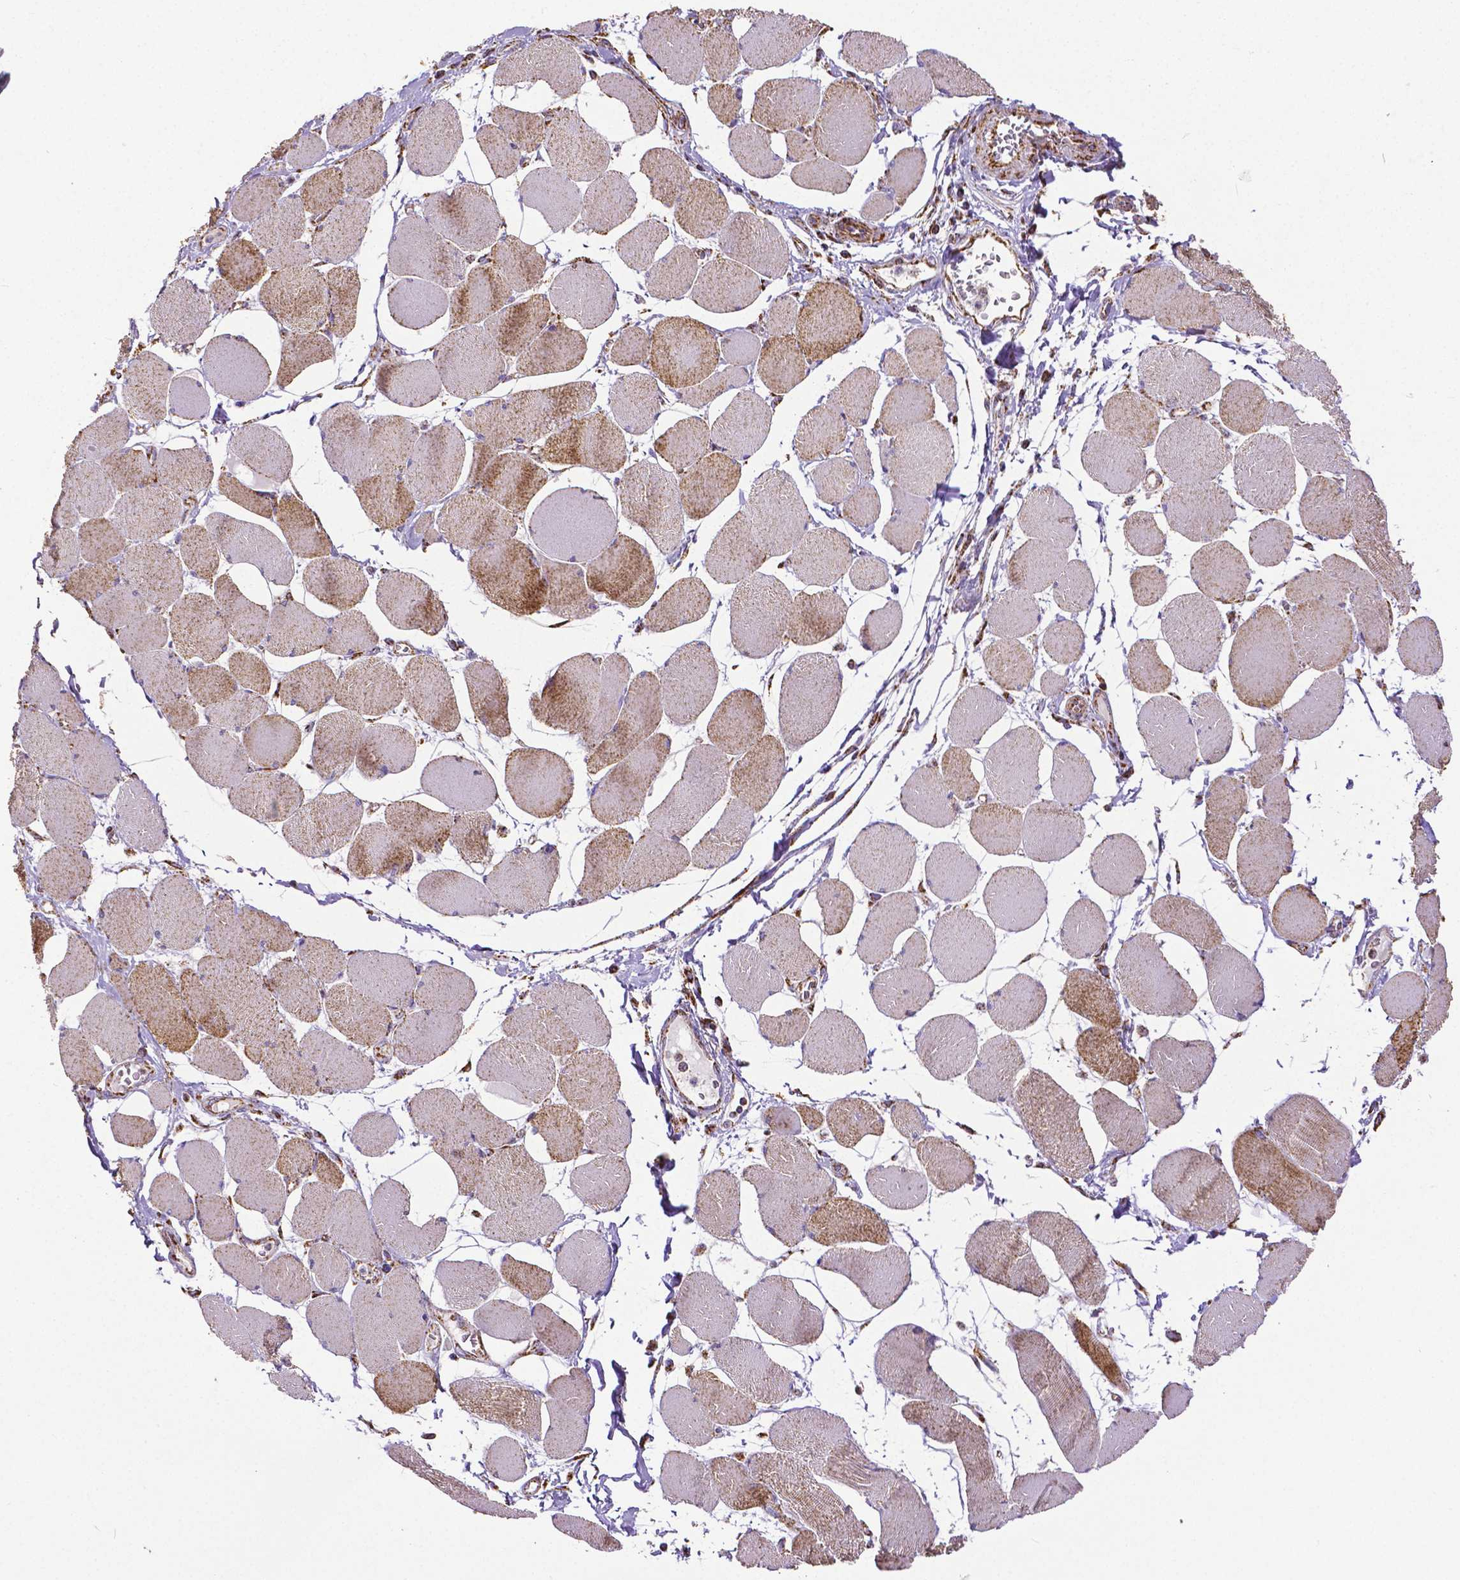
{"staining": {"intensity": "moderate", "quantity": "25%-75%", "location": "cytoplasmic/membranous"}, "tissue": "skeletal muscle", "cell_type": "Myocytes", "image_type": "normal", "snomed": [{"axis": "morphology", "description": "Normal tissue, NOS"}, {"axis": "topography", "description": "Skeletal muscle"}], "caption": "Myocytes exhibit medium levels of moderate cytoplasmic/membranous staining in approximately 25%-75% of cells in unremarkable human skeletal muscle.", "gene": "MACC1", "patient": {"sex": "female", "age": 75}}